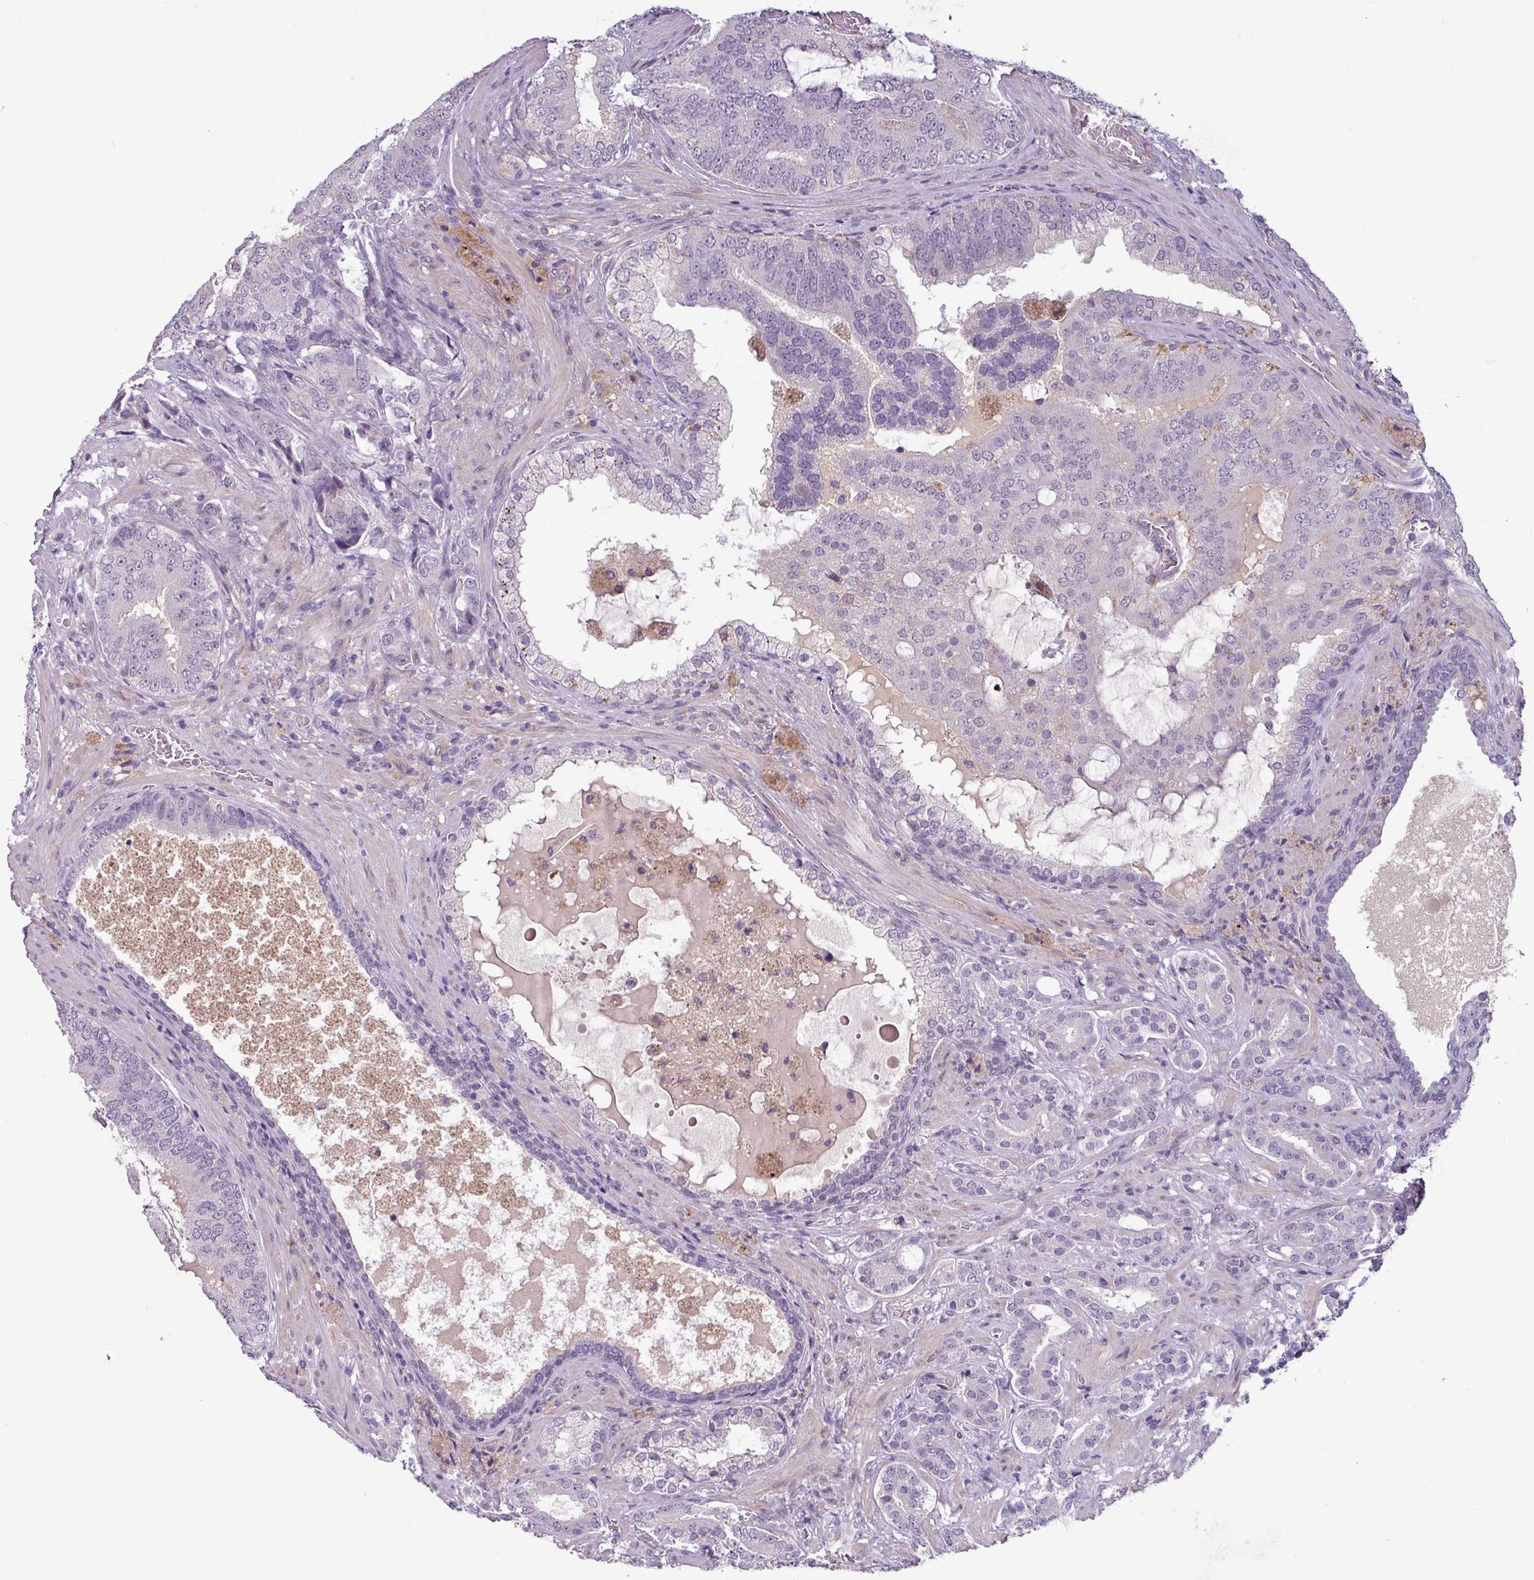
{"staining": {"intensity": "negative", "quantity": "none", "location": "none"}, "tissue": "prostate cancer", "cell_type": "Tumor cells", "image_type": "cancer", "snomed": [{"axis": "morphology", "description": "Adenocarcinoma, High grade"}, {"axis": "topography", "description": "Prostate"}], "caption": "DAB (3,3'-diaminobenzidine) immunohistochemical staining of prostate cancer reveals no significant positivity in tumor cells. Brightfield microscopy of immunohistochemistry stained with DAB (3,3'-diaminobenzidine) (brown) and hematoxylin (blue), captured at high magnification.", "gene": "UVSSA", "patient": {"sex": "male", "age": 55}}